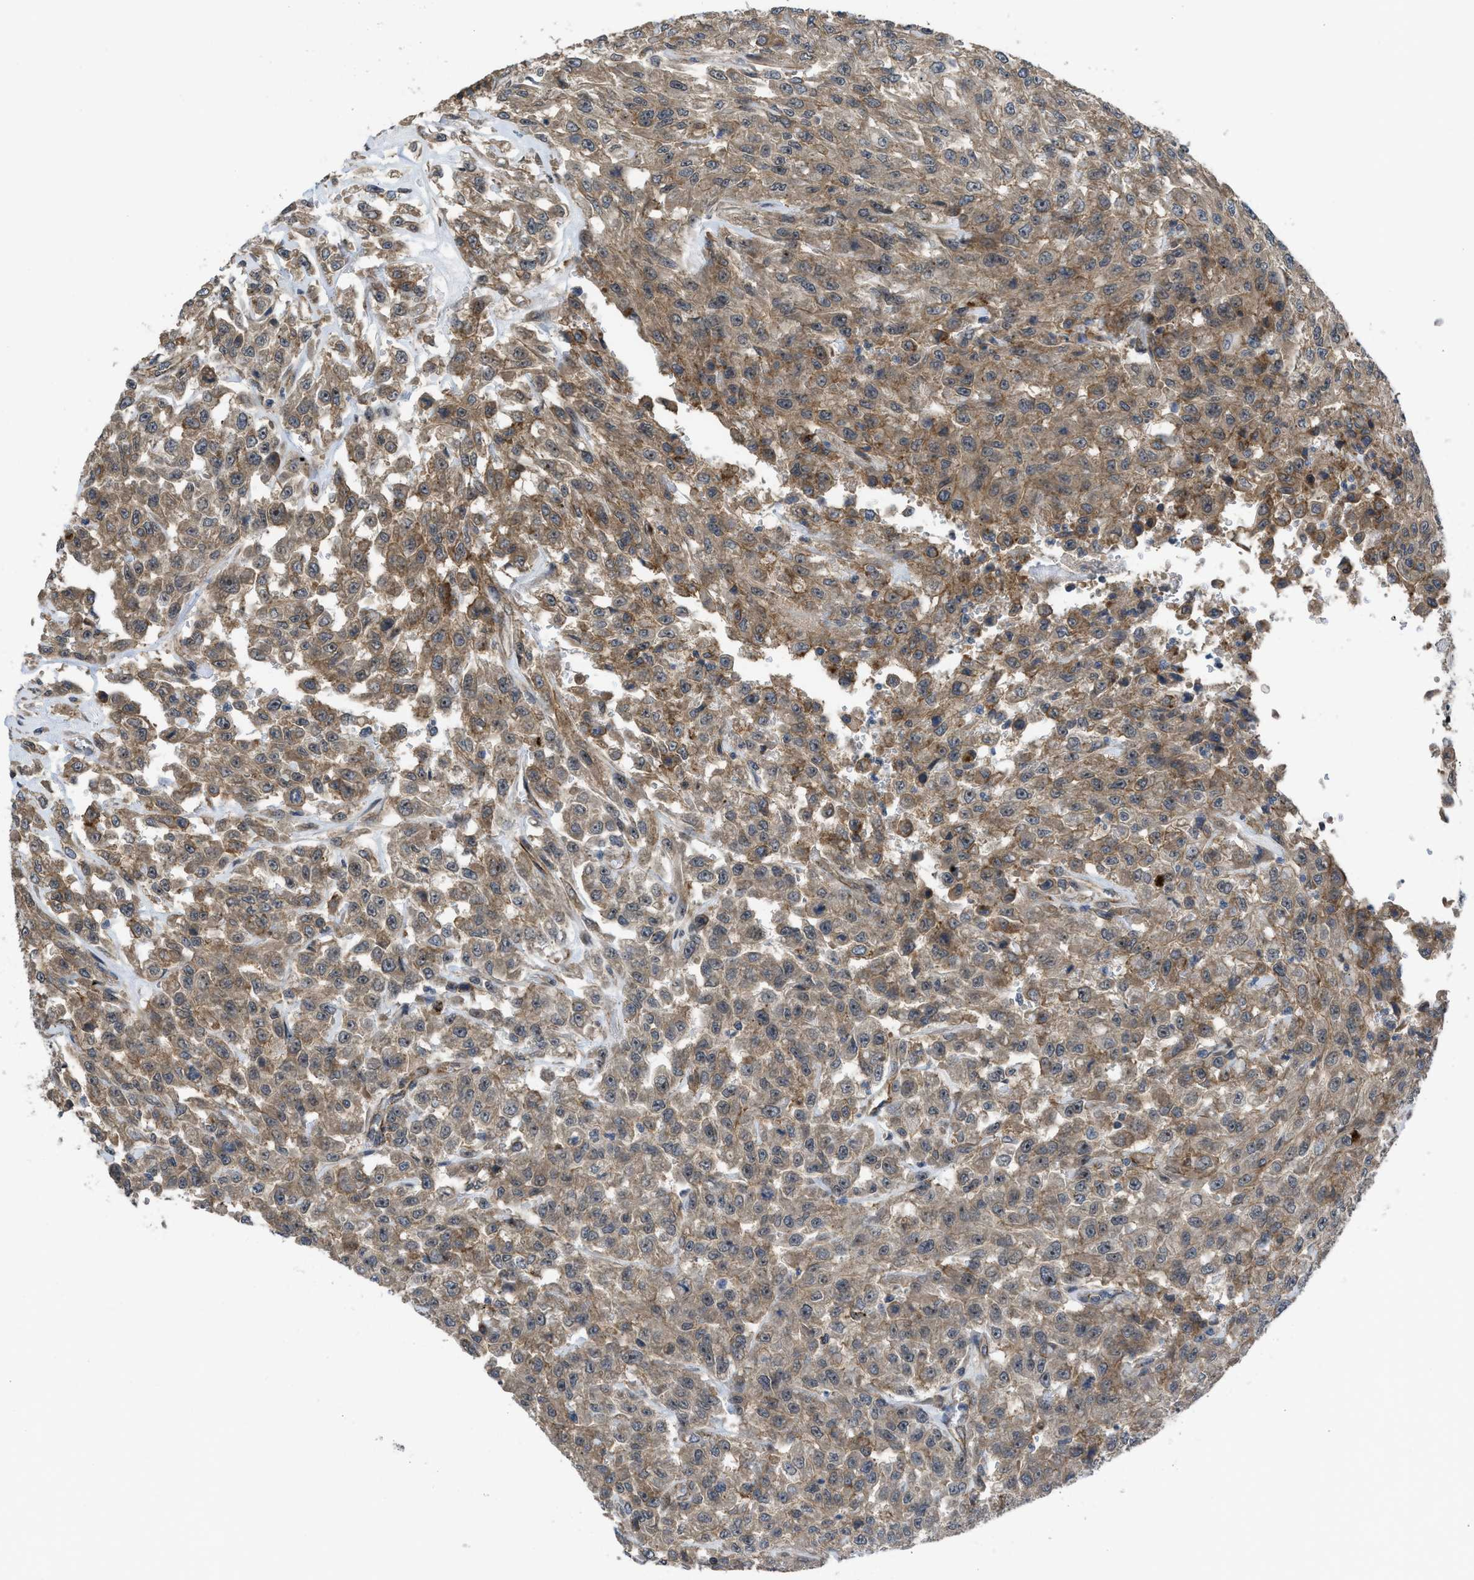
{"staining": {"intensity": "moderate", "quantity": ">75%", "location": "cytoplasmic/membranous"}, "tissue": "urothelial cancer", "cell_type": "Tumor cells", "image_type": "cancer", "snomed": [{"axis": "morphology", "description": "Urothelial carcinoma, High grade"}, {"axis": "topography", "description": "Urinary bladder"}], "caption": "Immunohistochemistry (DAB) staining of urothelial carcinoma (high-grade) displays moderate cytoplasmic/membranous protein staining in about >75% of tumor cells. The staining was performed using DAB, with brown indicating positive protein expression. Nuclei are stained blue with hematoxylin.", "gene": "GPATCH2L", "patient": {"sex": "male", "age": 46}}